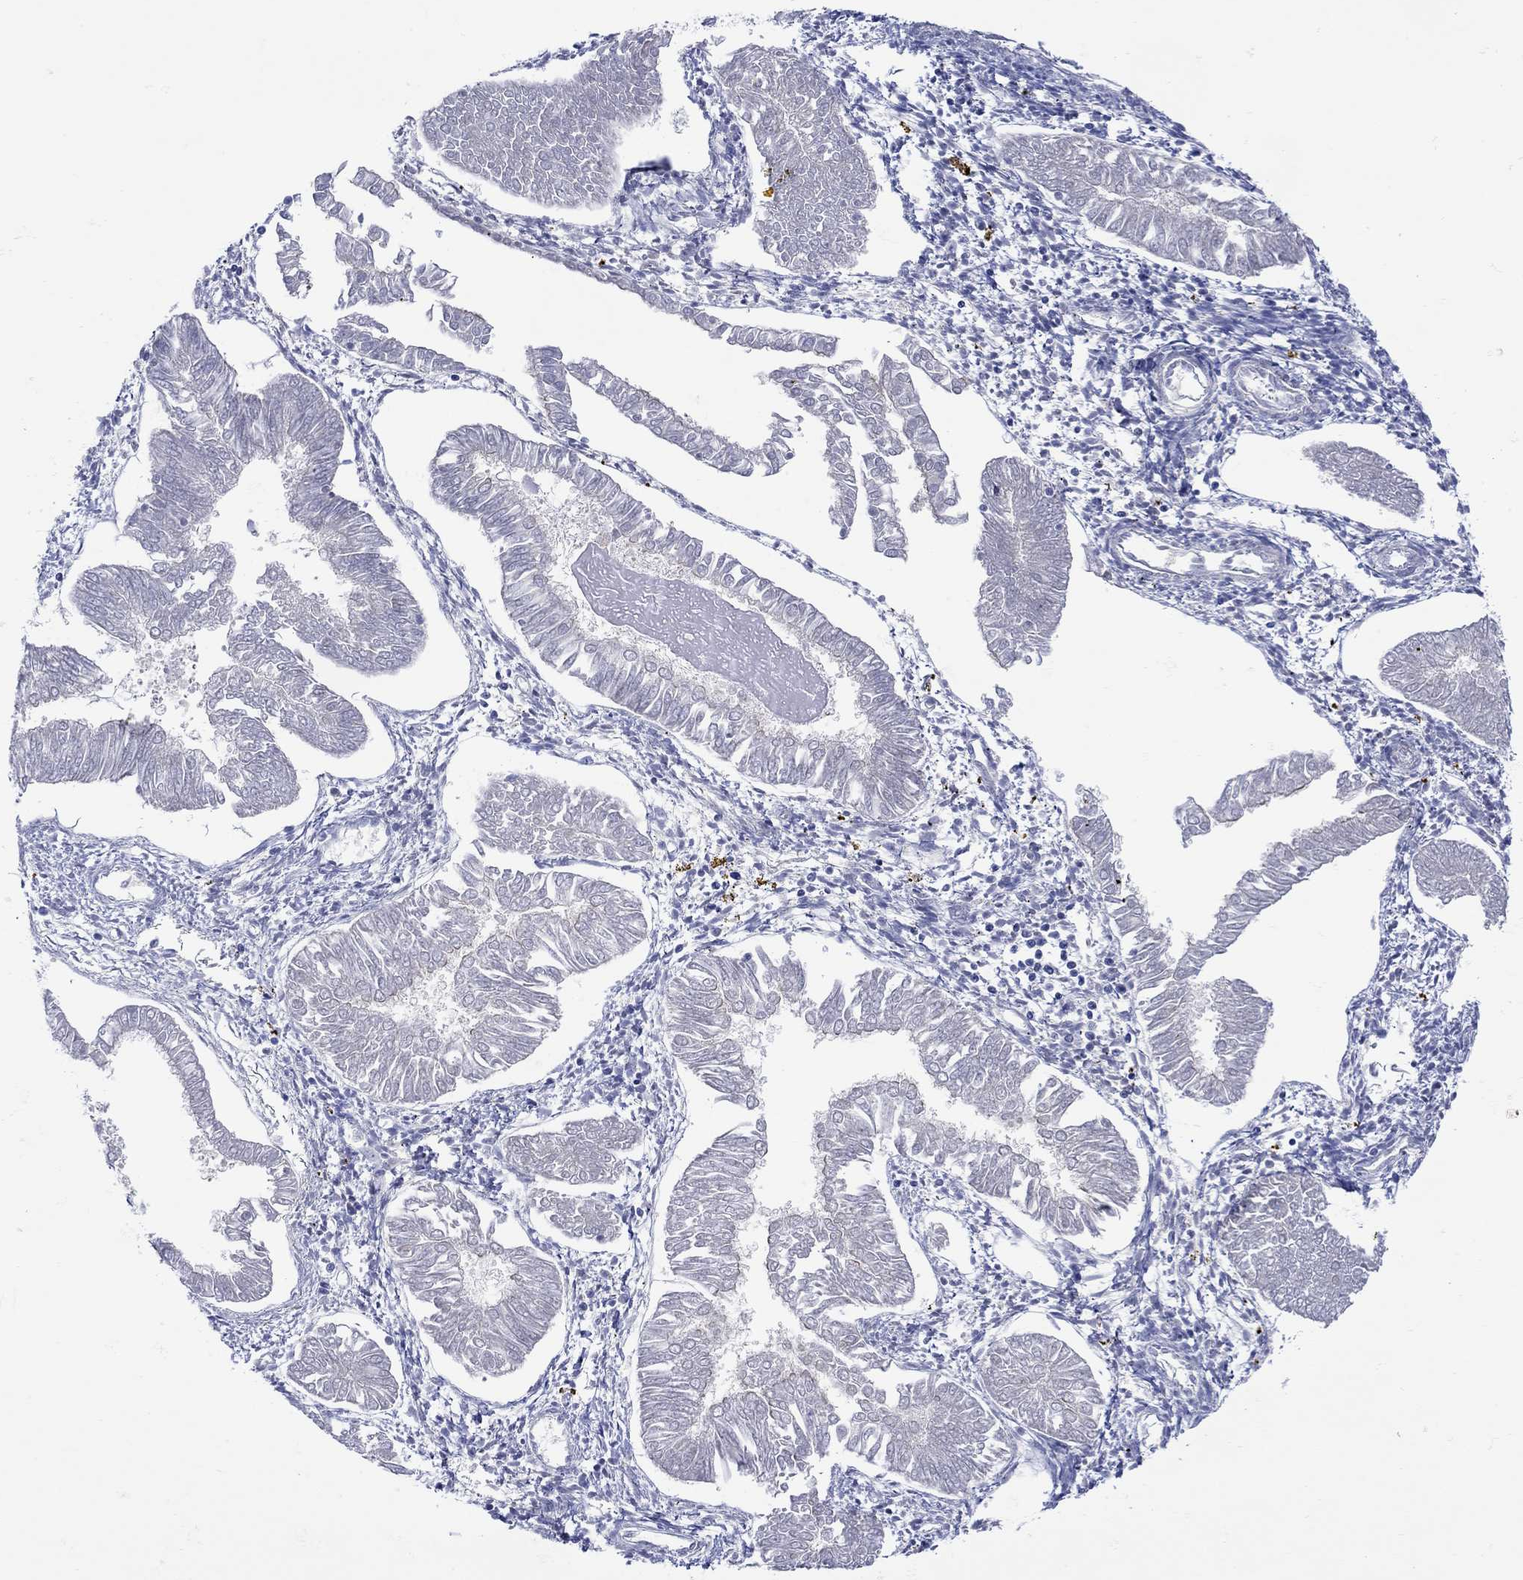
{"staining": {"intensity": "negative", "quantity": "none", "location": "none"}, "tissue": "endometrial cancer", "cell_type": "Tumor cells", "image_type": "cancer", "snomed": [{"axis": "morphology", "description": "Adenocarcinoma, NOS"}, {"axis": "topography", "description": "Endometrium"}], "caption": "Immunohistochemistry histopathology image of human endometrial cancer stained for a protein (brown), which reveals no positivity in tumor cells. (DAB (3,3'-diaminobenzidine) immunohistochemistry (IHC) visualized using brightfield microscopy, high magnification).", "gene": "MSI1", "patient": {"sex": "female", "age": 53}}